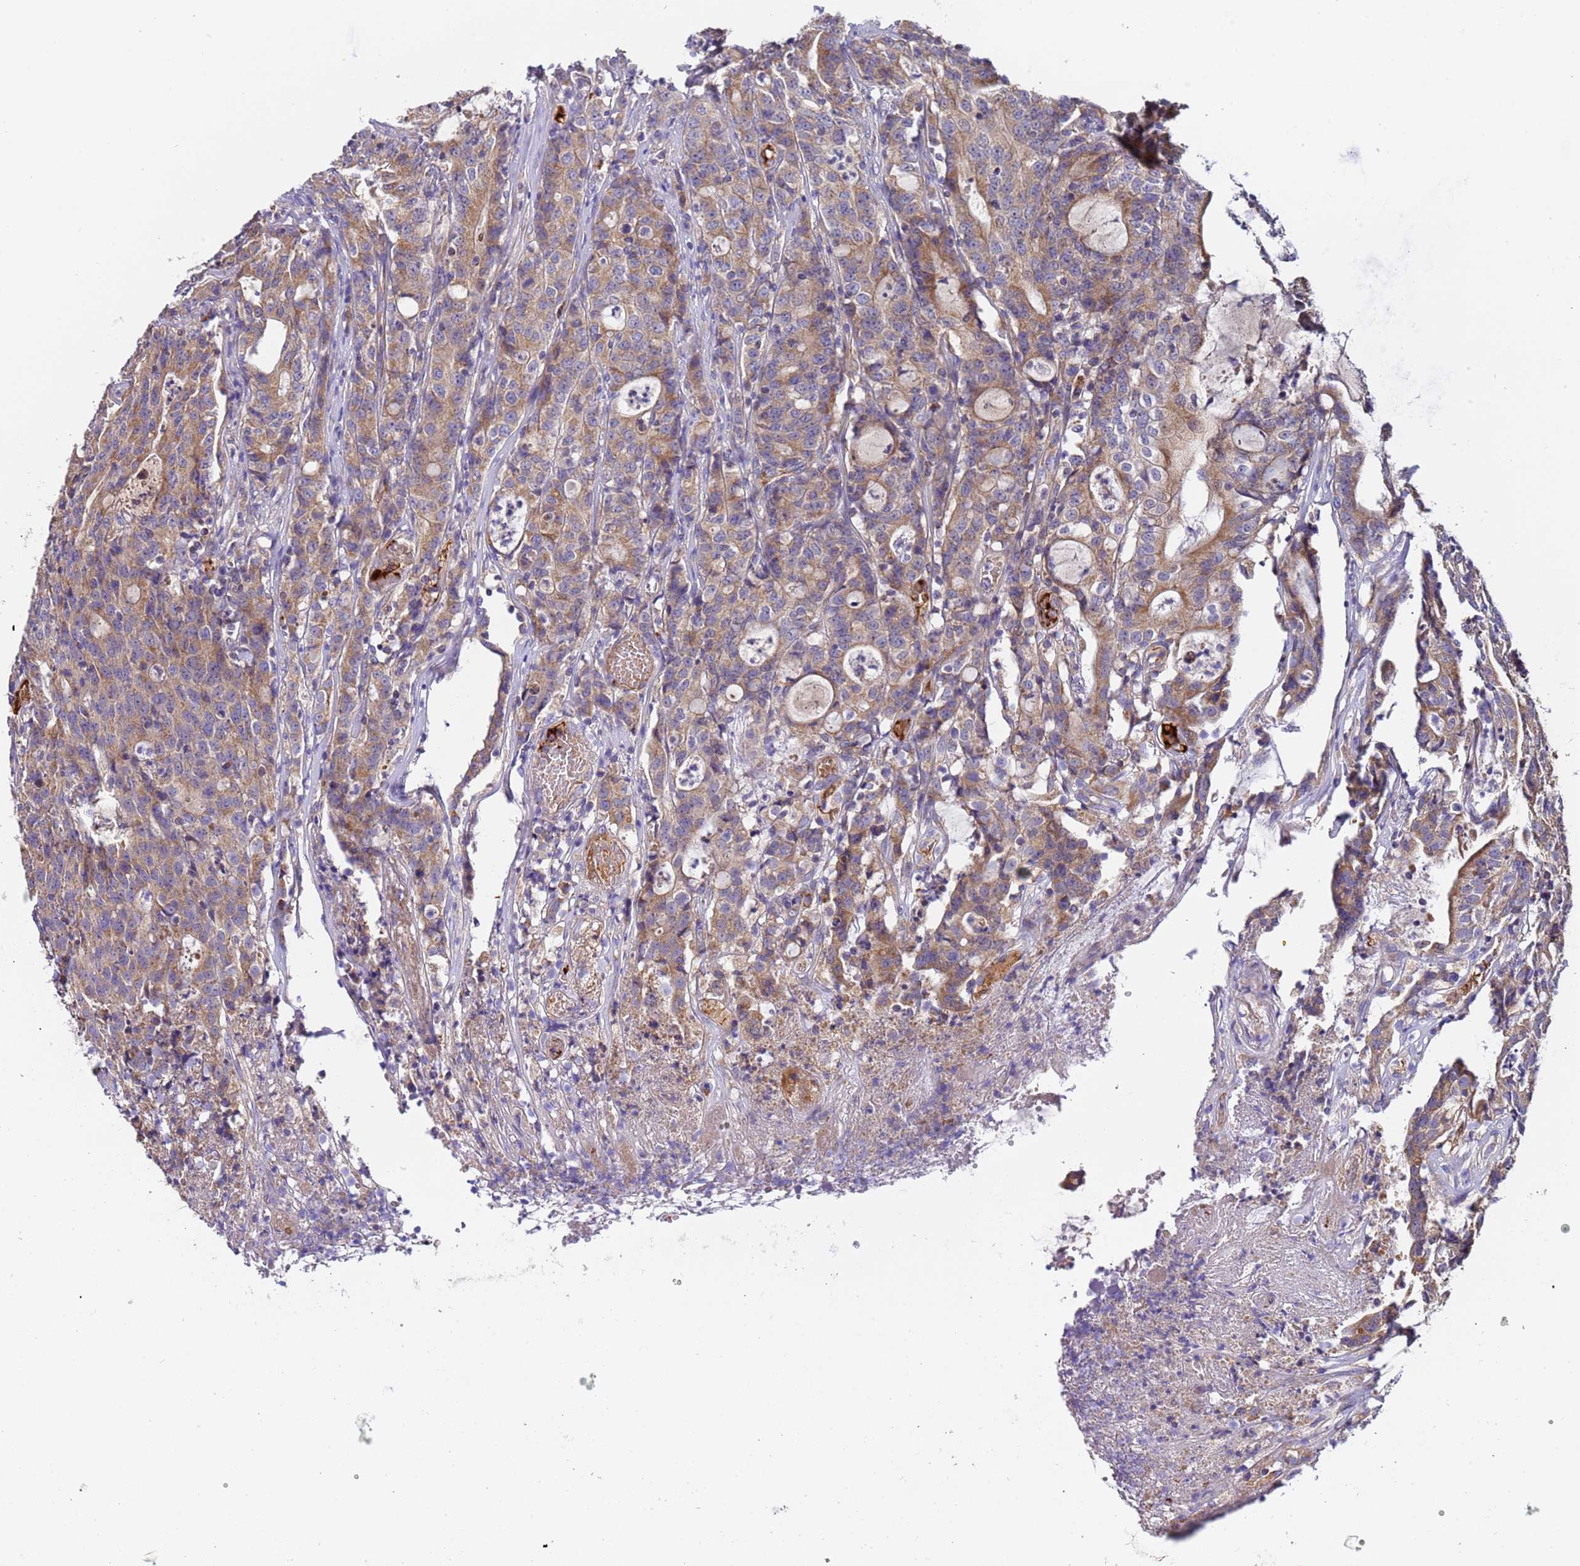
{"staining": {"intensity": "moderate", "quantity": ">75%", "location": "cytoplasmic/membranous"}, "tissue": "colorectal cancer", "cell_type": "Tumor cells", "image_type": "cancer", "snomed": [{"axis": "morphology", "description": "Adenocarcinoma, NOS"}, {"axis": "topography", "description": "Colon"}], "caption": "Immunohistochemical staining of colorectal cancer reveals medium levels of moderate cytoplasmic/membranous staining in approximately >75% of tumor cells. The protein of interest is shown in brown color, while the nuclei are stained blue.", "gene": "TMEM126A", "patient": {"sex": "male", "age": 83}}